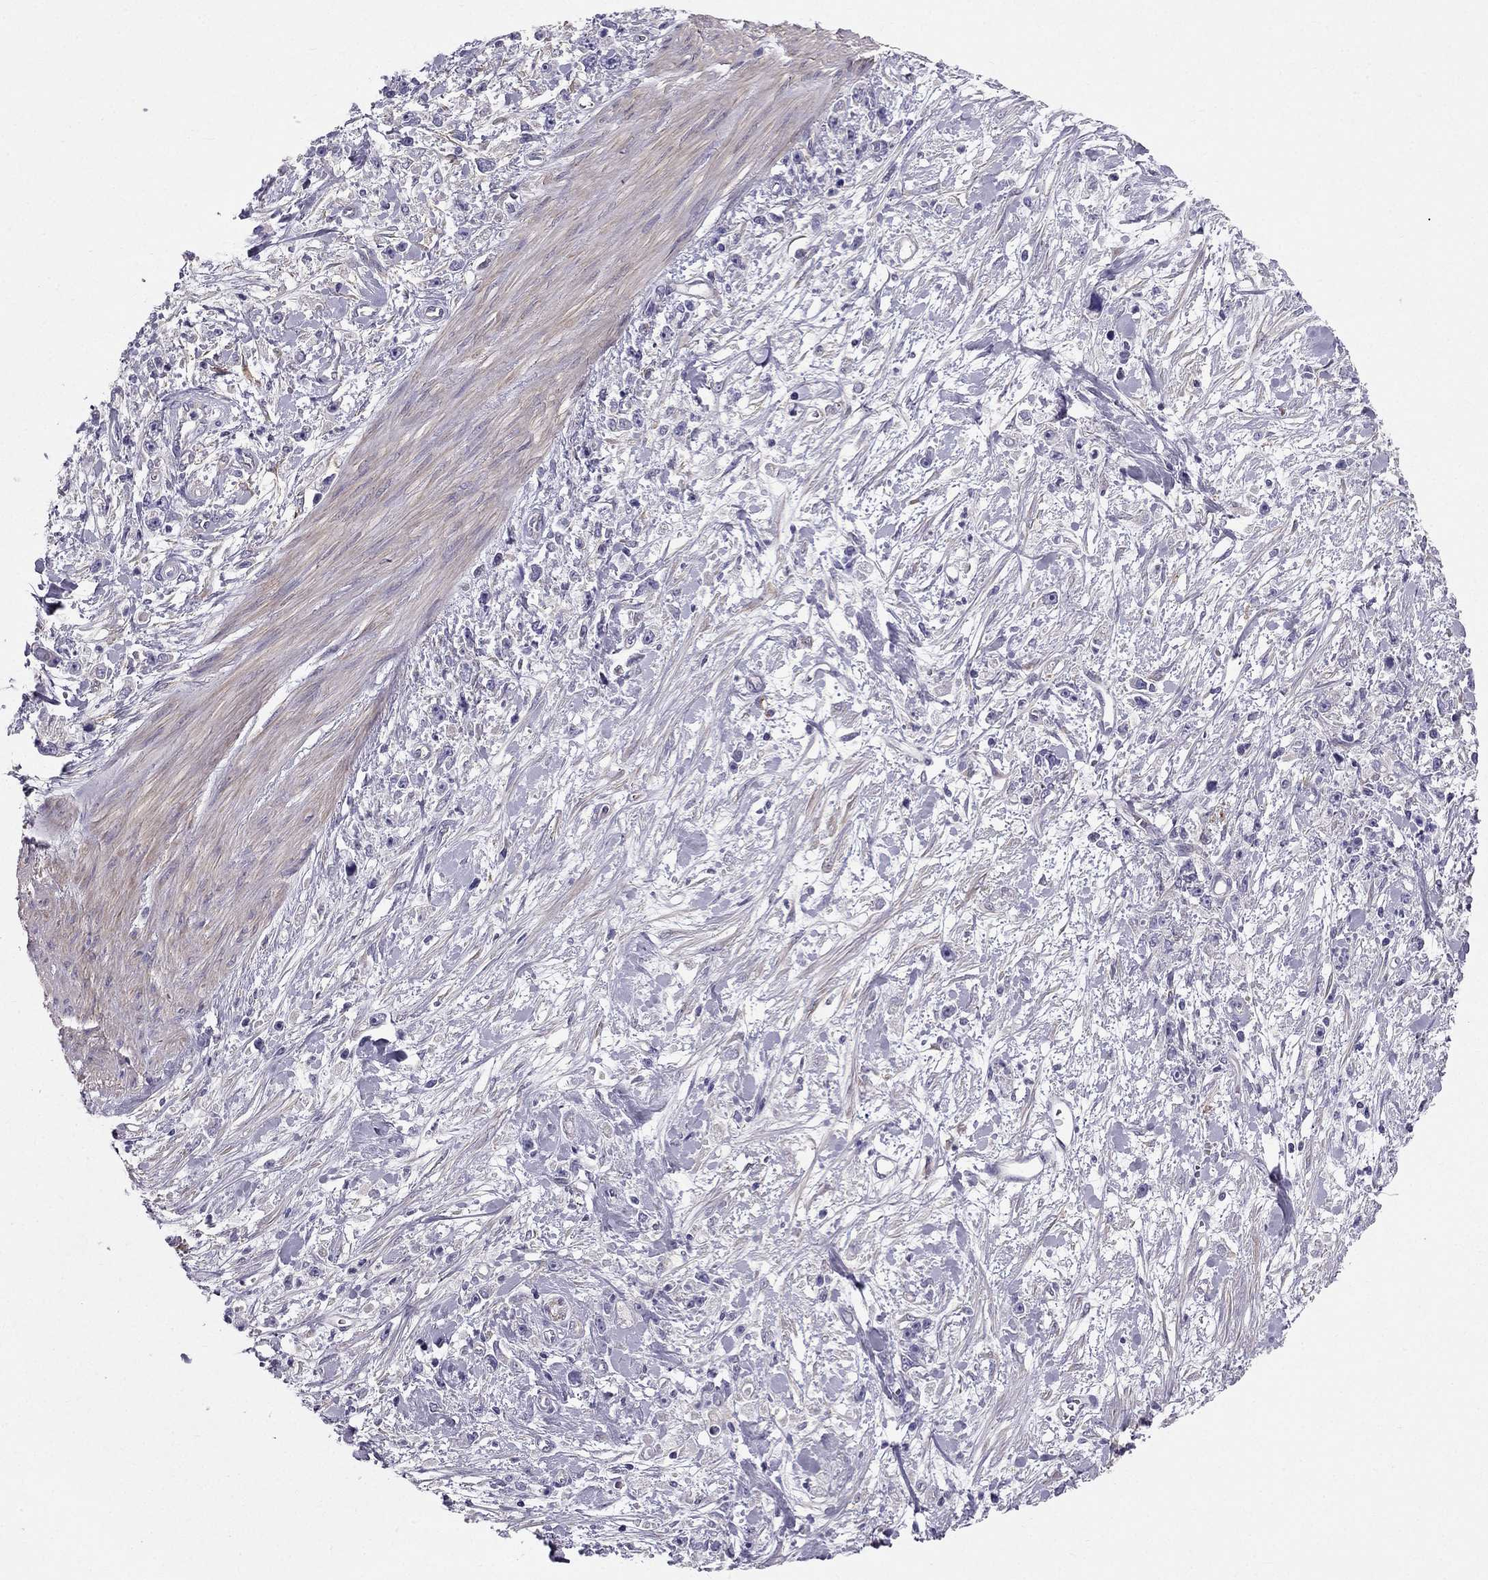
{"staining": {"intensity": "negative", "quantity": "none", "location": "none"}, "tissue": "stomach cancer", "cell_type": "Tumor cells", "image_type": "cancer", "snomed": [{"axis": "morphology", "description": "Adenocarcinoma, NOS"}, {"axis": "topography", "description": "Stomach"}], "caption": "Immunohistochemical staining of adenocarcinoma (stomach) displays no significant staining in tumor cells.", "gene": "SYT5", "patient": {"sex": "female", "age": 59}}